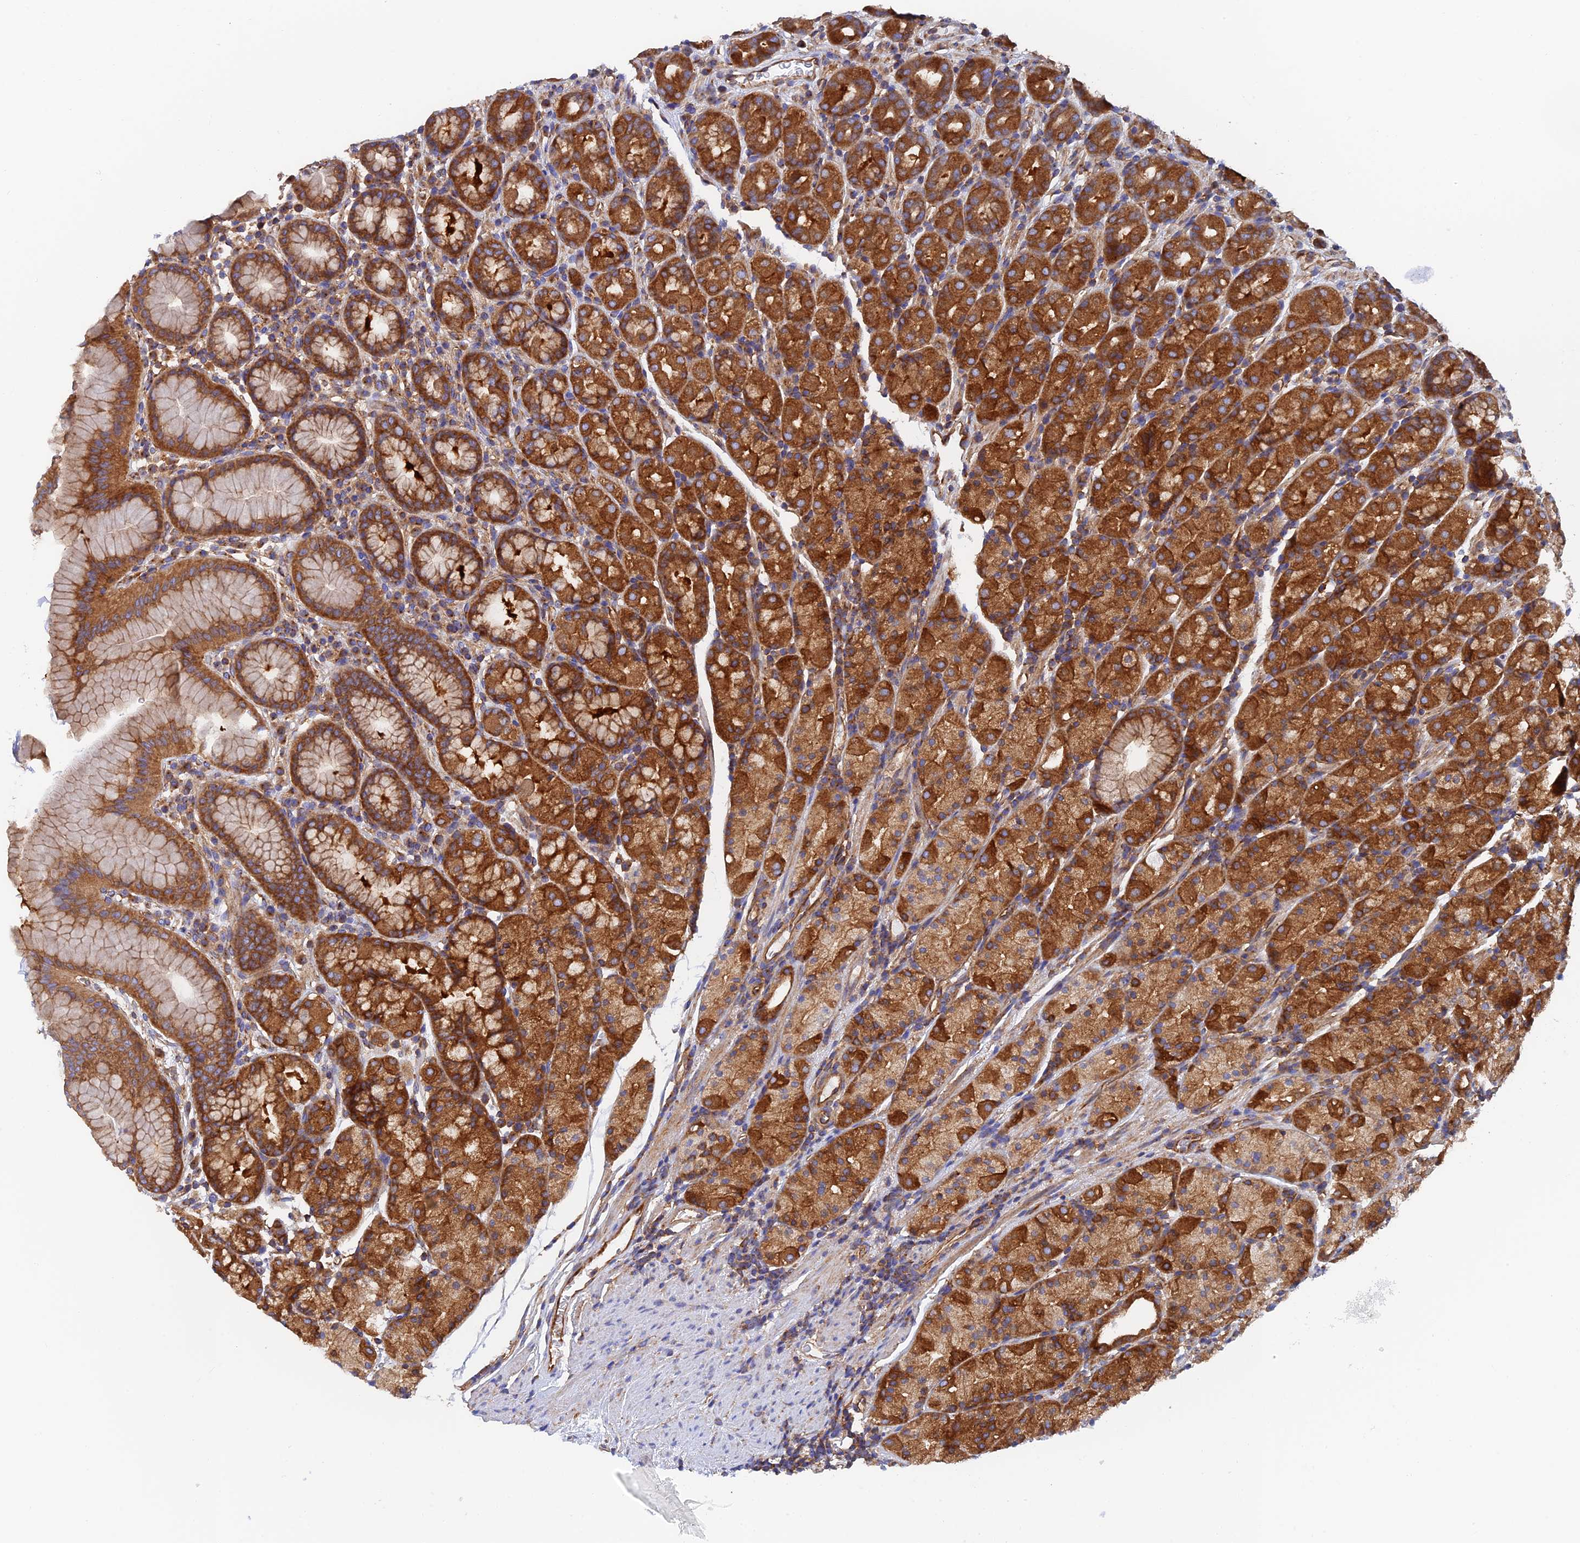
{"staining": {"intensity": "strong", "quantity": ">75%", "location": "cytoplasmic/membranous"}, "tissue": "stomach", "cell_type": "Glandular cells", "image_type": "normal", "snomed": [{"axis": "morphology", "description": "Normal tissue, NOS"}, {"axis": "topography", "description": "Stomach, upper"}, {"axis": "topography", "description": "Stomach, lower"}, {"axis": "topography", "description": "Small intestine"}], "caption": "This histopathology image reveals IHC staining of normal stomach, with high strong cytoplasmic/membranous staining in about >75% of glandular cells.", "gene": "DCTN2", "patient": {"sex": "male", "age": 68}}